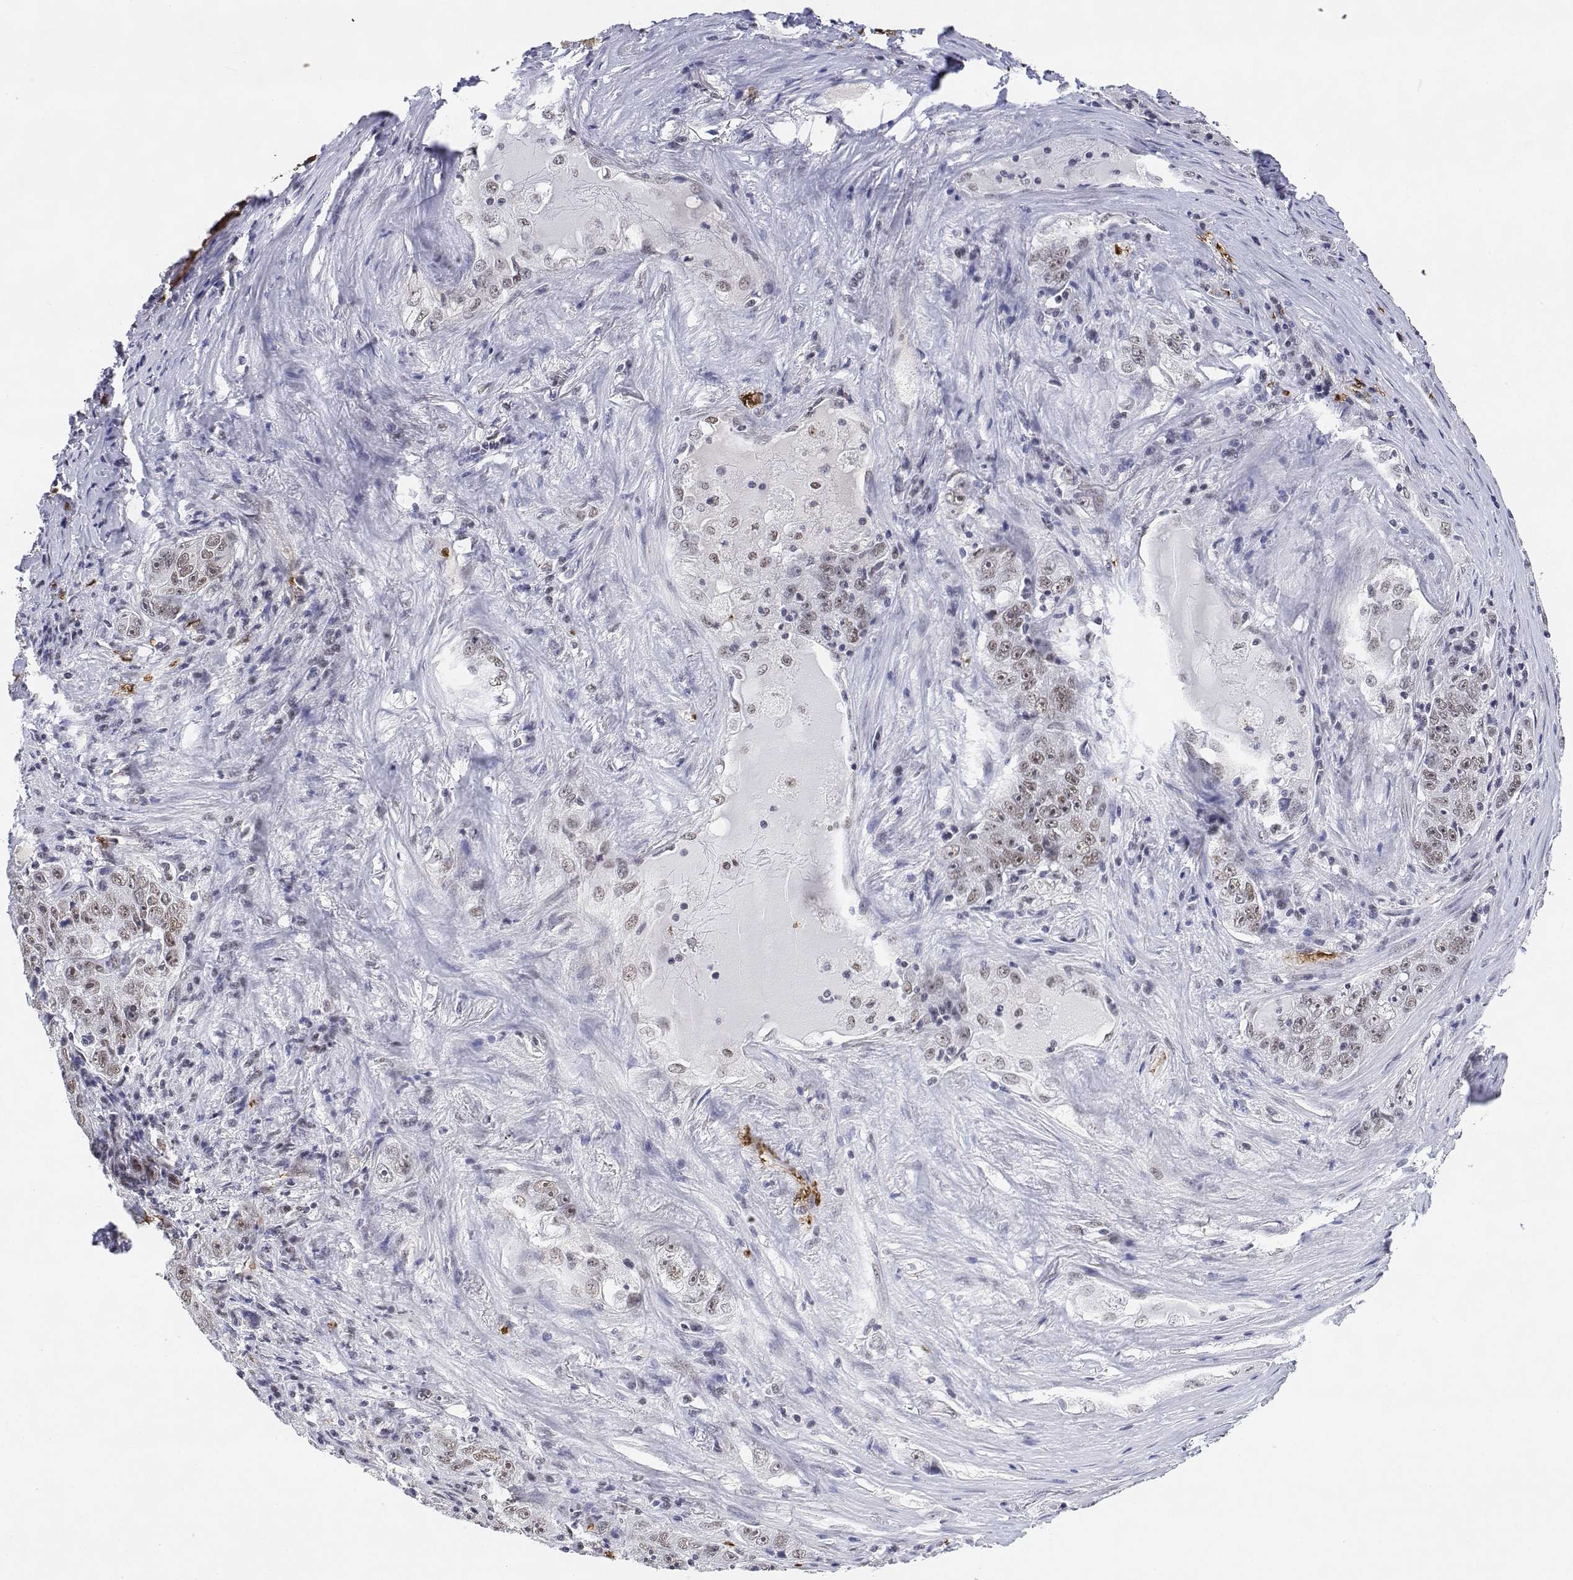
{"staining": {"intensity": "weak", "quantity": "25%-75%", "location": "nuclear"}, "tissue": "lung cancer", "cell_type": "Tumor cells", "image_type": "cancer", "snomed": [{"axis": "morphology", "description": "Normal morphology"}, {"axis": "morphology", "description": "Adenocarcinoma, NOS"}, {"axis": "topography", "description": "Lymph node"}, {"axis": "topography", "description": "Lung"}], "caption": "Immunohistochemical staining of adenocarcinoma (lung) demonstrates weak nuclear protein expression in approximately 25%-75% of tumor cells. The protein of interest is stained brown, and the nuclei are stained in blue (DAB (3,3'-diaminobenzidine) IHC with brightfield microscopy, high magnification).", "gene": "ADAR", "patient": {"sex": "female", "age": 57}}